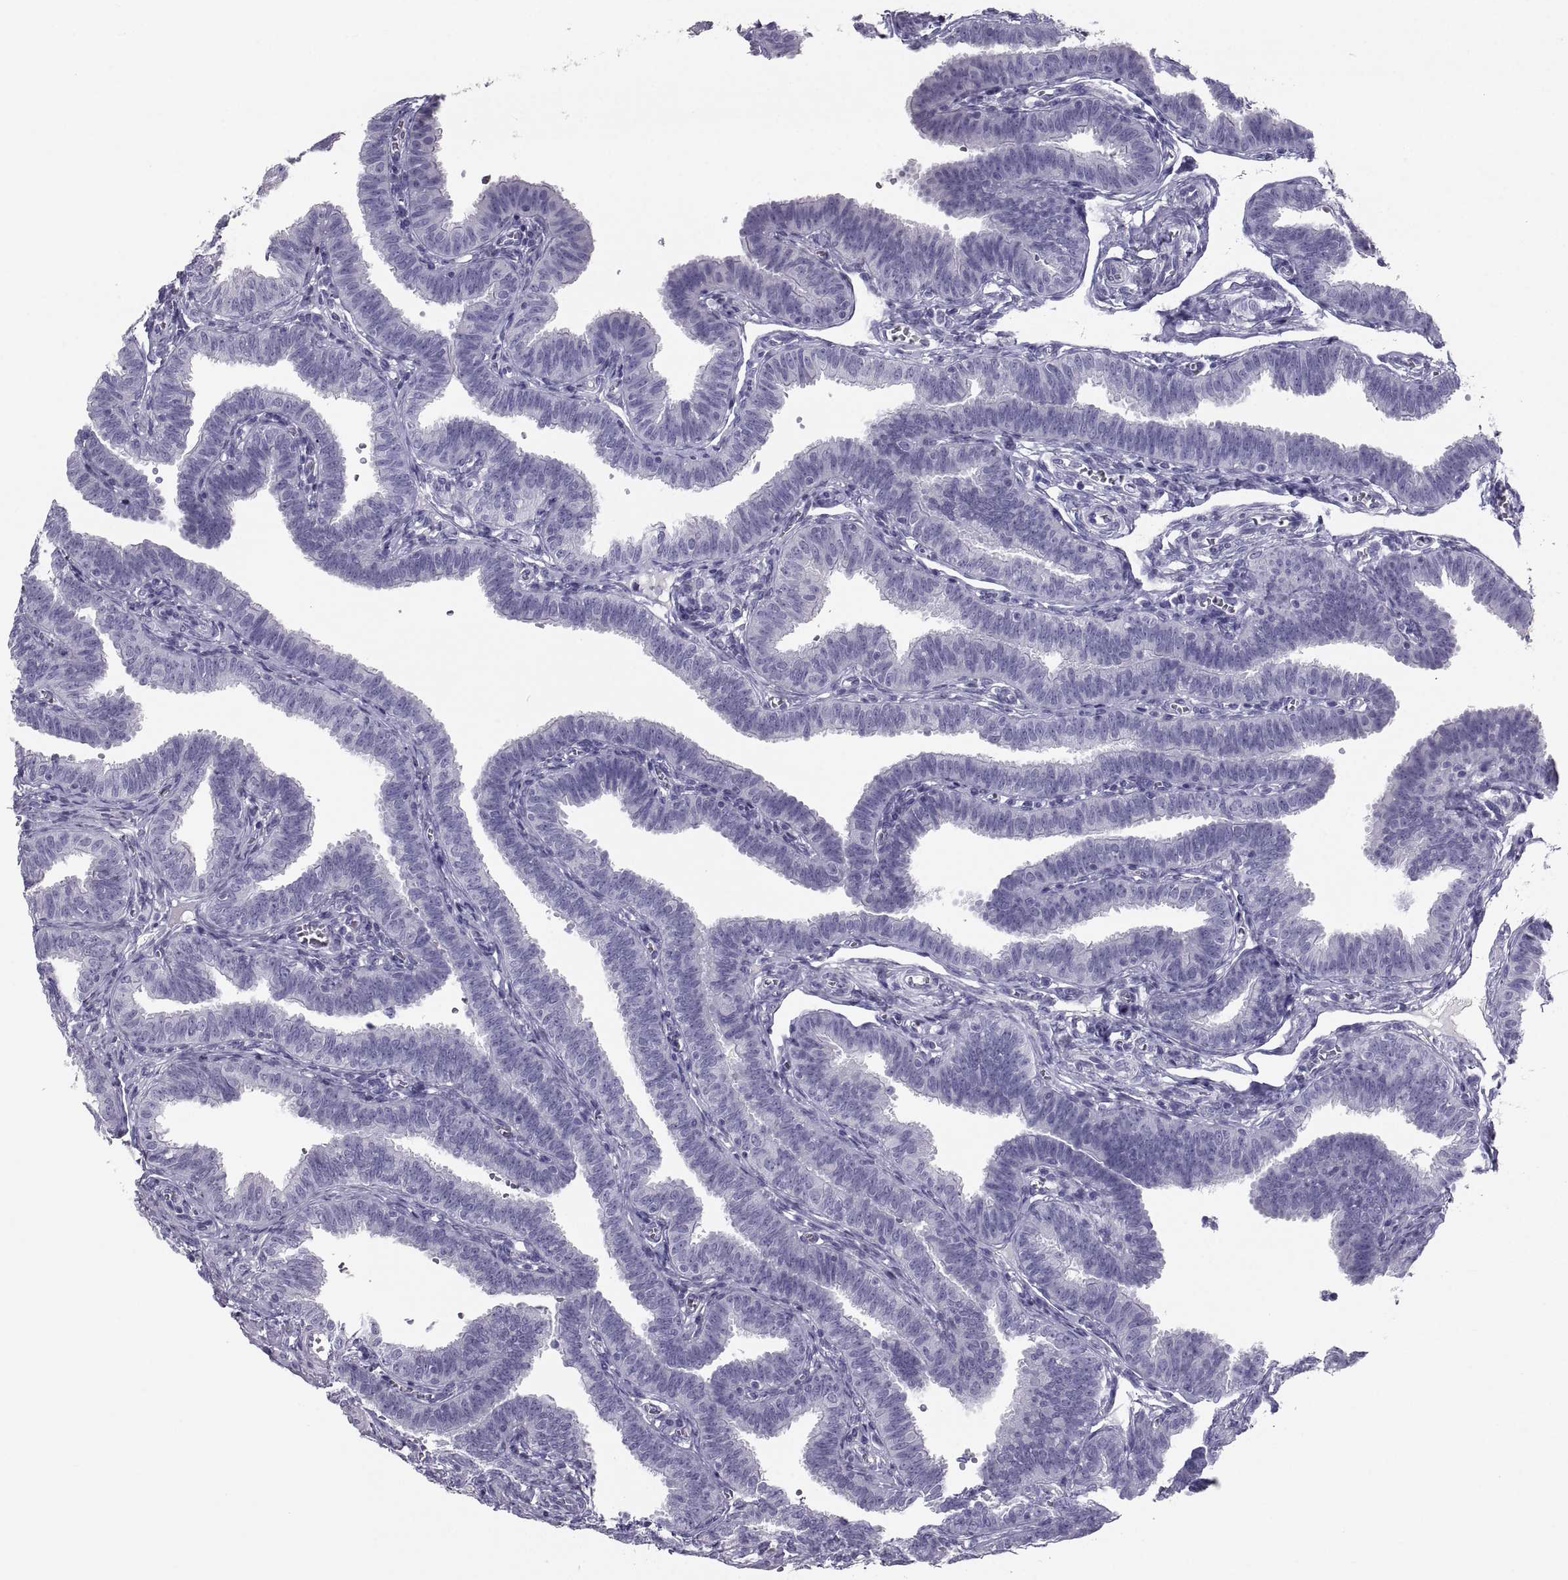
{"staining": {"intensity": "negative", "quantity": "none", "location": "none"}, "tissue": "fallopian tube", "cell_type": "Glandular cells", "image_type": "normal", "snomed": [{"axis": "morphology", "description": "Normal tissue, NOS"}, {"axis": "topography", "description": "Fallopian tube"}], "caption": "Immunohistochemical staining of unremarkable human fallopian tube displays no significant expression in glandular cells. Brightfield microscopy of IHC stained with DAB (3,3'-diaminobenzidine) (brown) and hematoxylin (blue), captured at high magnification.", "gene": "PCSK1N", "patient": {"sex": "female", "age": 25}}